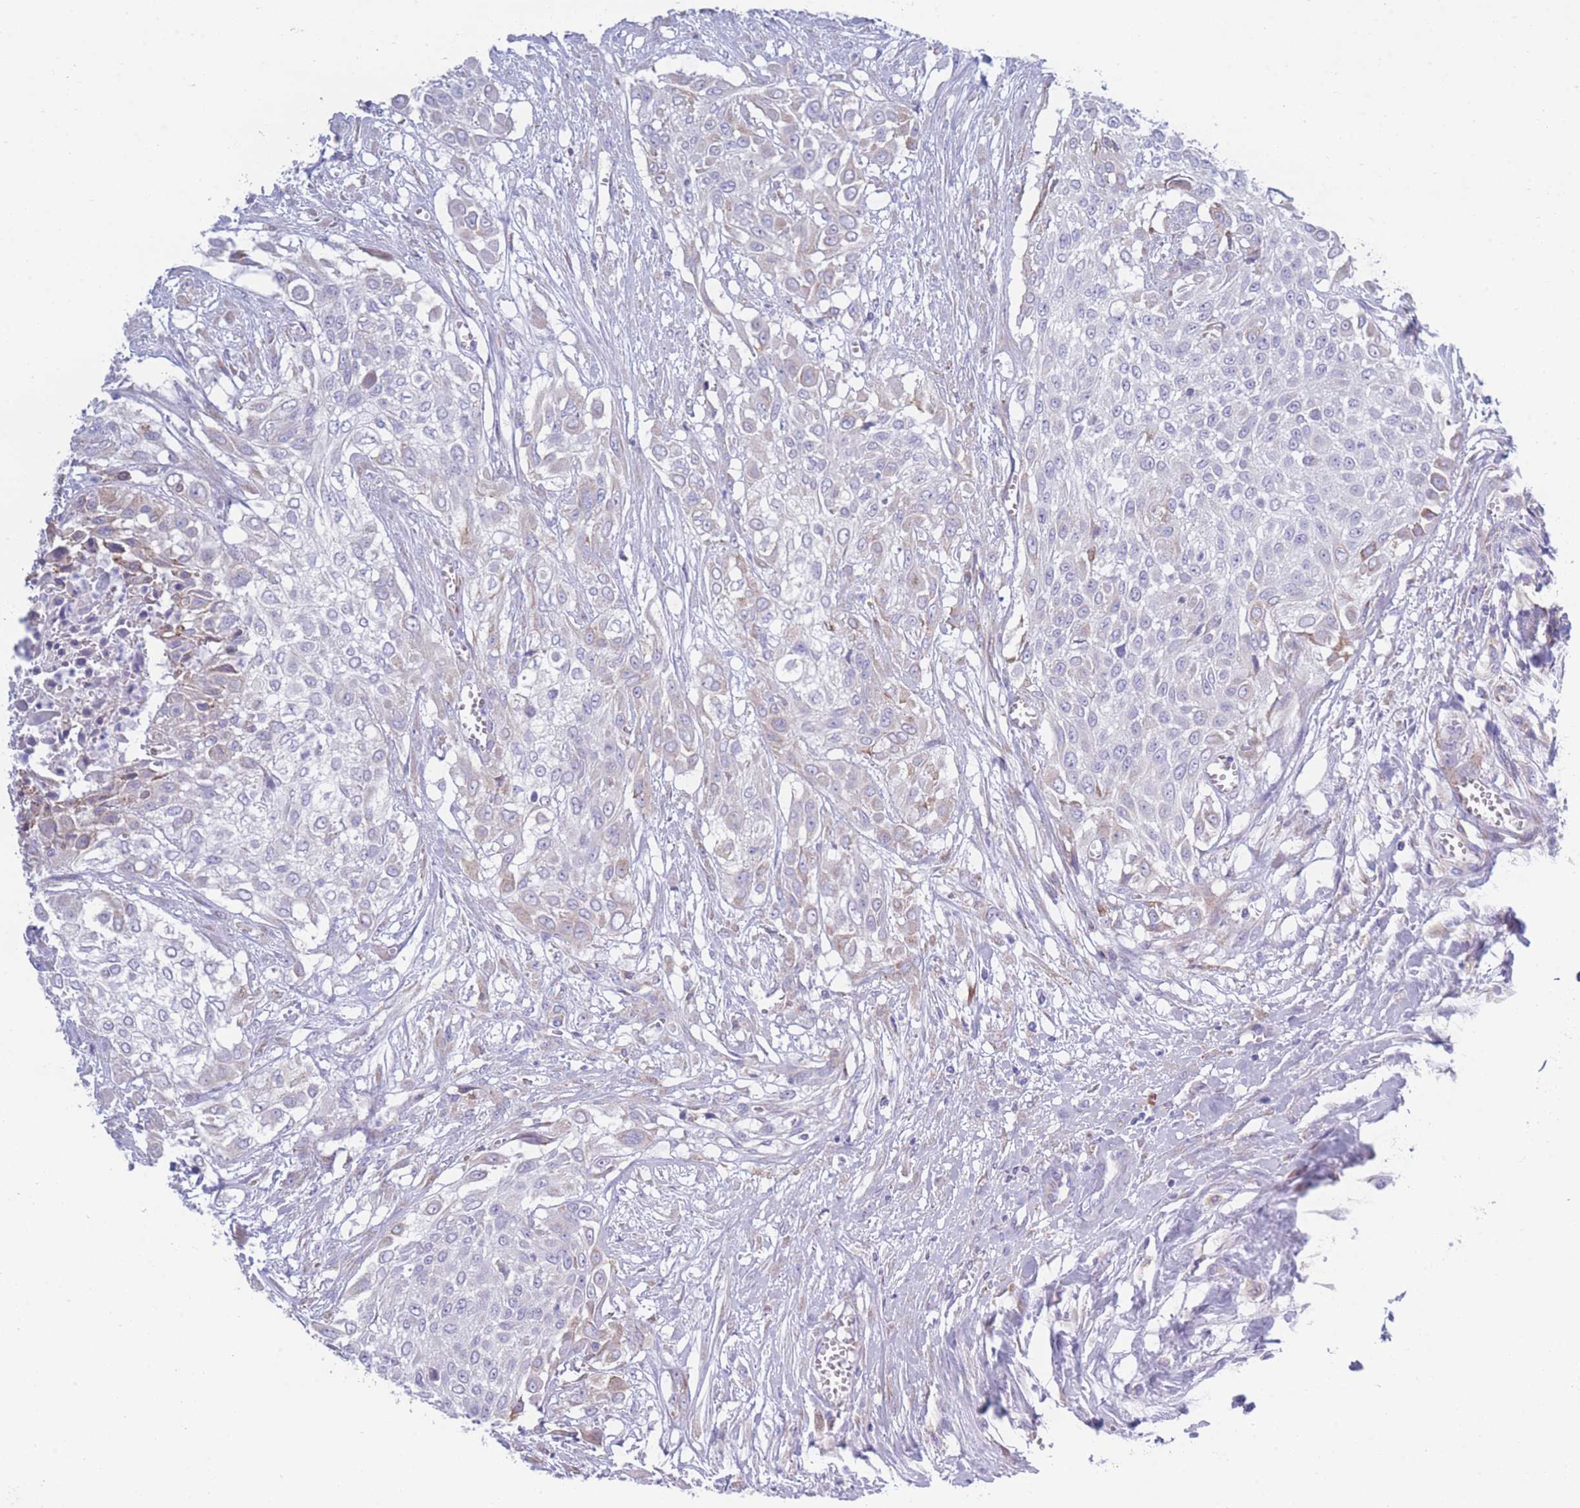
{"staining": {"intensity": "negative", "quantity": "none", "location": "none"}, "tissue": "urothelial cancer", "cell_type": "Tumor cells", "image_type": "cancer", "snomed": [{"axis": "morphology", "description": "Urothelial carcinoma, High grade"}, {"axis": "topography", "description": "Urinary bladder"}], "caption": "Urothelial carcinoma (high-grade) stained for a protein using immunohistochemistry shows no positivity tumor cells.", "gene": "XKR8", "patient": {"sex": "male", "age": 57}}